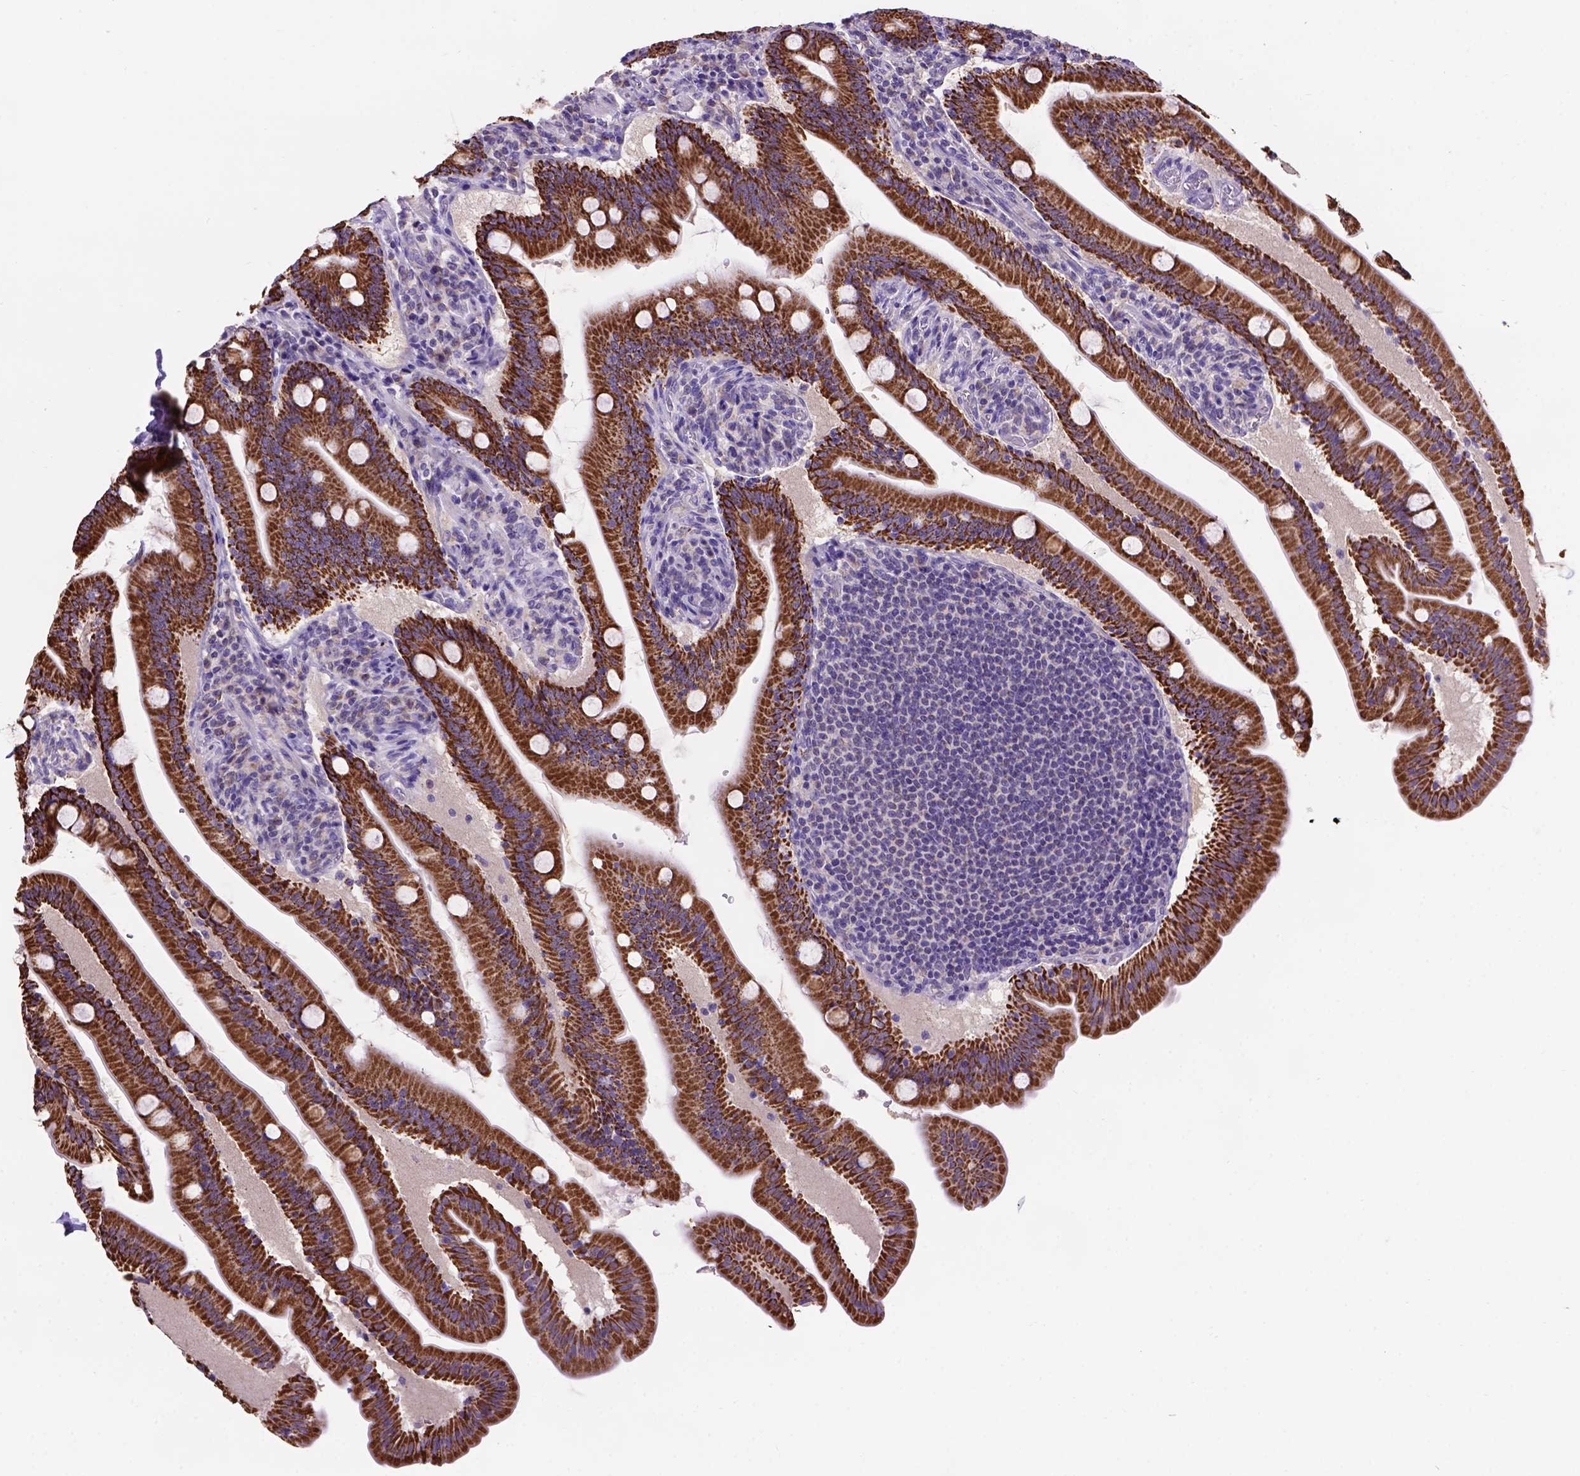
{"staining": {"intensity": "strong", "quantity": ">75%", "location": "cytoplasmic/membranous"}, "tissue": "small intestine", "cell_type": "Glandular cells", "image_type": "normal", "snomed": [{"axis": "morphology", "description": "Normal tissue, NOS"}, {"axis": "topography", "description": "Small intestine"}], "caption": "Small intestine stained for a protein (brown) displays strong cytoplasmic/membranous positive positivity in approximately >75% of glandular cells.", "gene": "L2HGDH", "patient": {"sex": "male", "age": 37}}